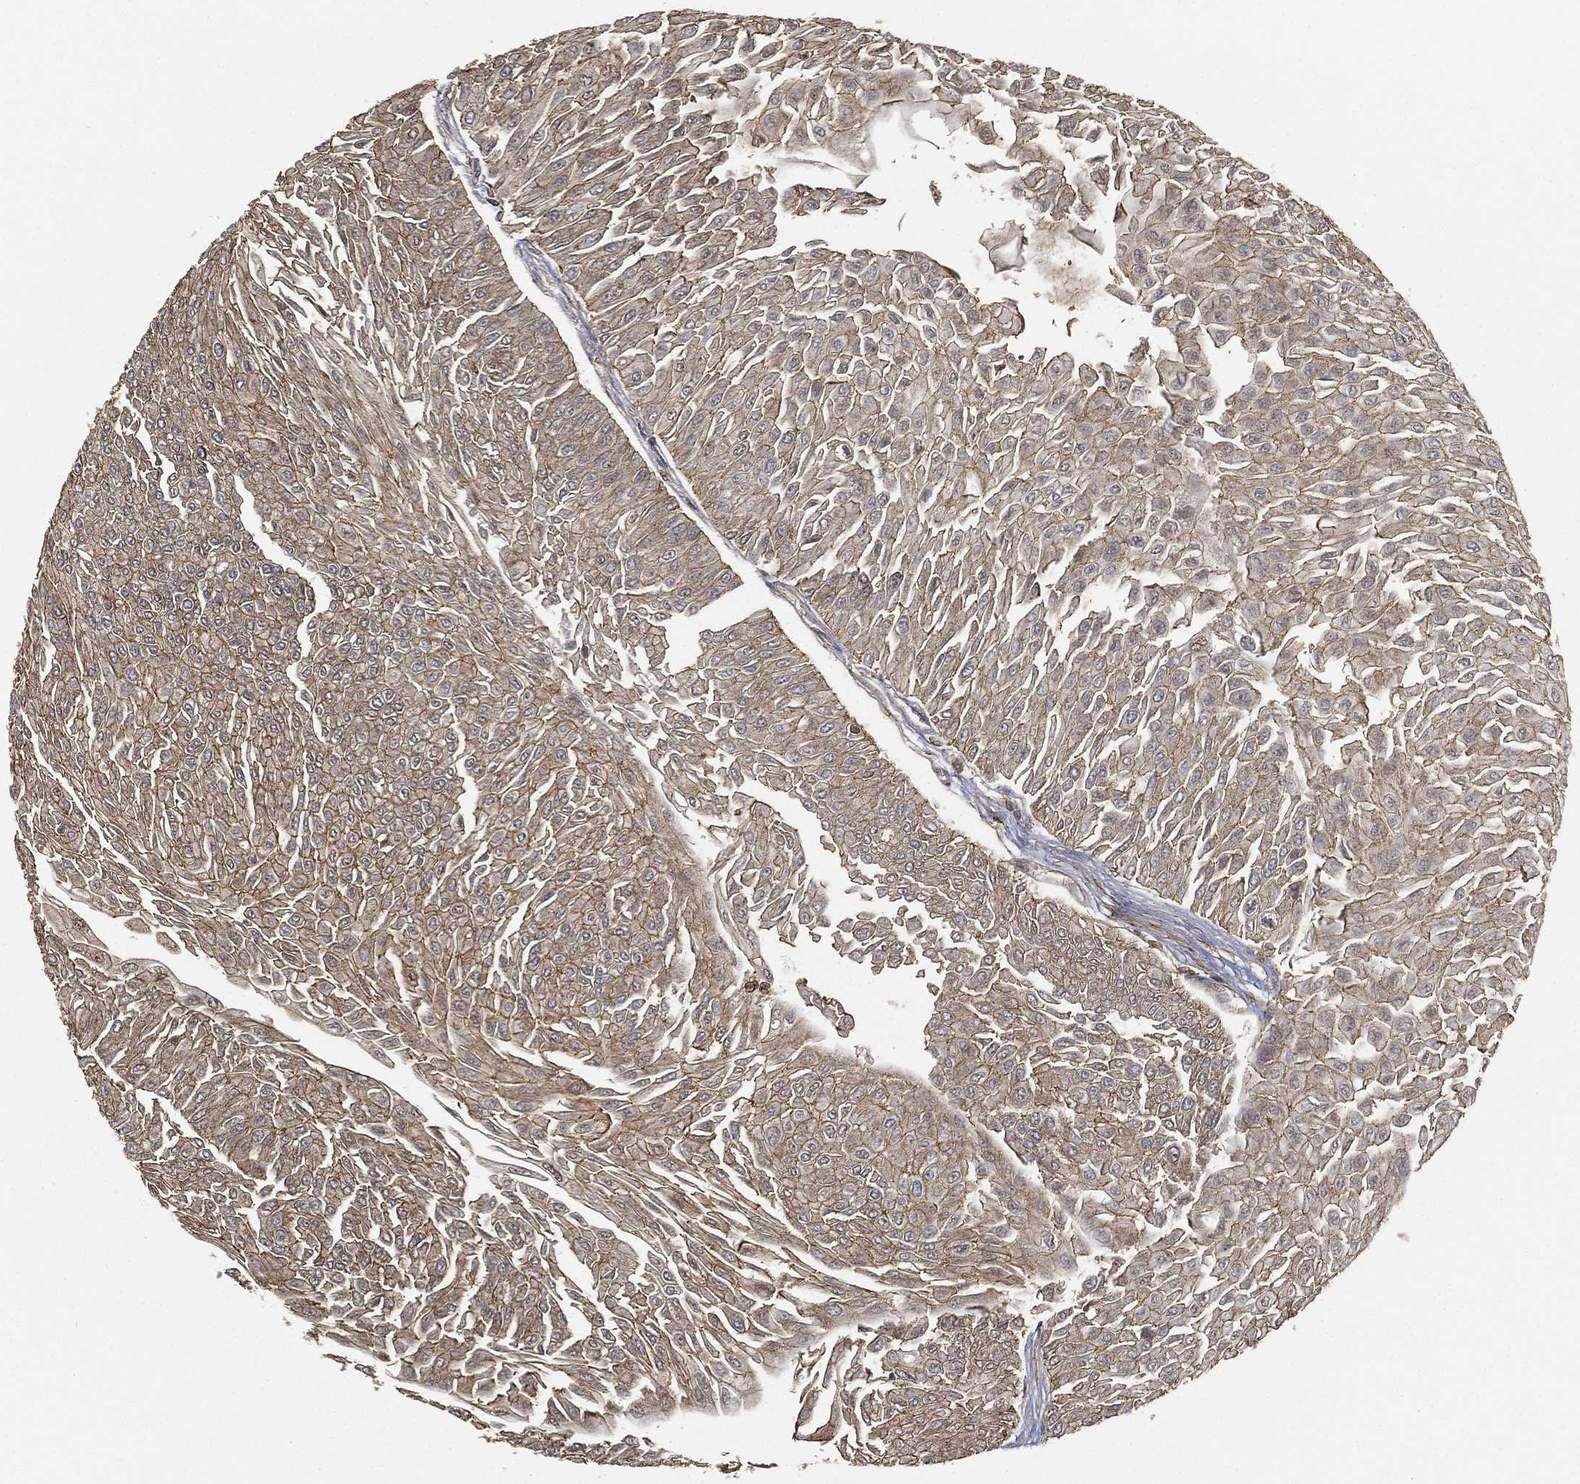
{"staining": {"intensity": "moderate", "quantity": ">75%", "location": "cytoplasmic/membranous"}, "tissue": "urothelial cancer", "cell_type": "Tumor cells", "image_type": "cancer", "snomed": [{"axis": "morphology", "description": "Urothelial carcinoma, Low grade"}, {"axis": "topography", "description": "Urinary bladder"}], "caption": "Brown immunohistochemical staining in urothelial cancer exhibits moderate cytoplasmic/membranous expression in about >75% of tumor cells. Nuclei are stained in blue.", "gene": "CRYL1", "patient": {"sex": "male", "age": 67}}